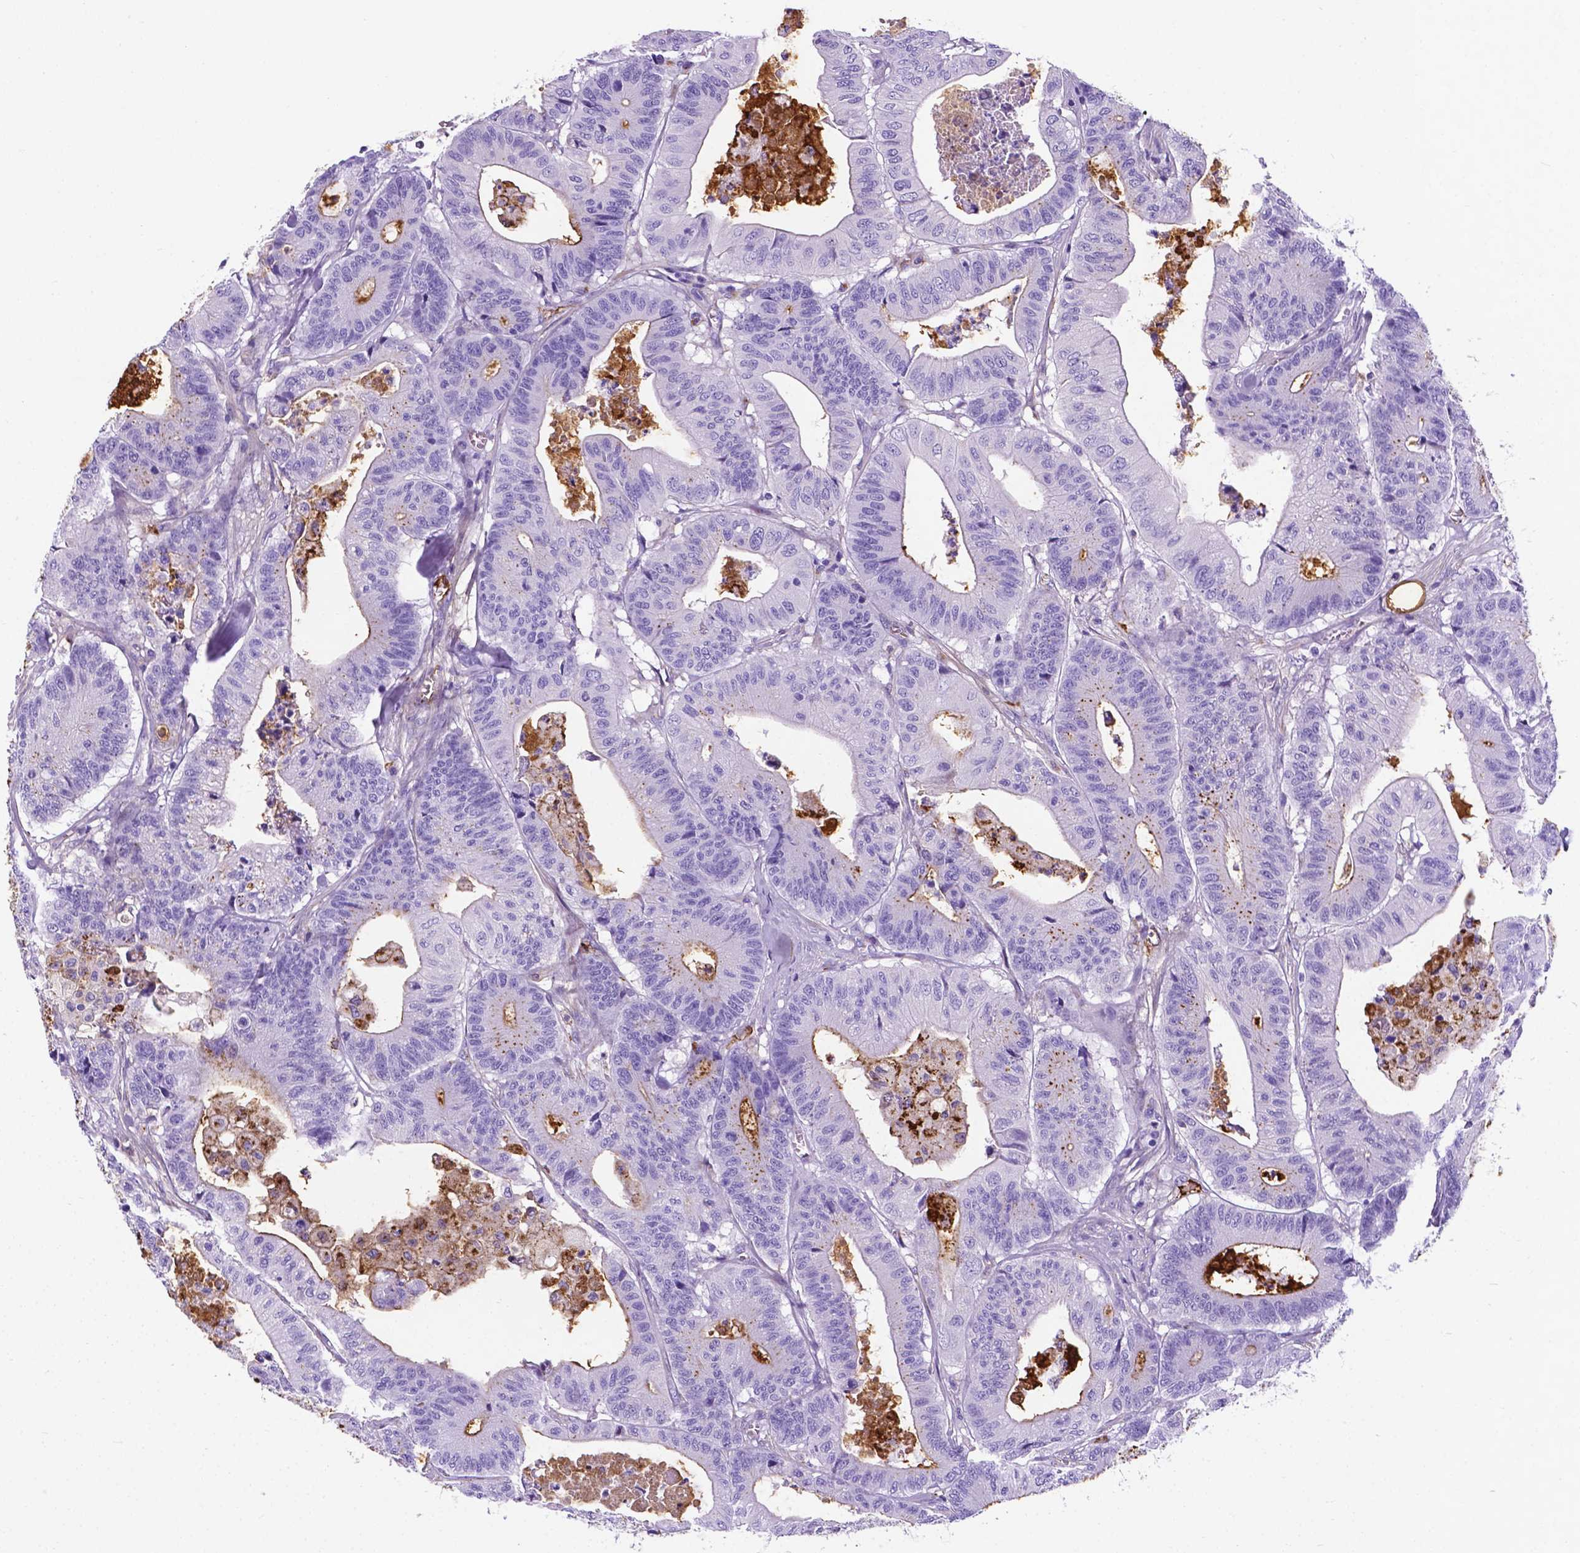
{"staining": {"intensity": "moderate", "quantity": "<25%", "location": "cytoplasmic/membranous"}, "tissue": "colorectal cancer", "cell_type": "Tumor cells", "image_type": "cancer", "snomed": [{"axis": "morphology", "description": "Adenocarcinoma, NOS"}, {"axis": "topography", "description": "Colon"}], "caption": "Colorectal cancer (adenocarcinoma) stained with DAB (3,3'-diaminobenzidine) IHC displays low levels of moderate cytoplasmic/membranous positivity in approximately <25% of tumor cells.", "gene": "APOE", "patient": {"sex": "female", "age": 84}}